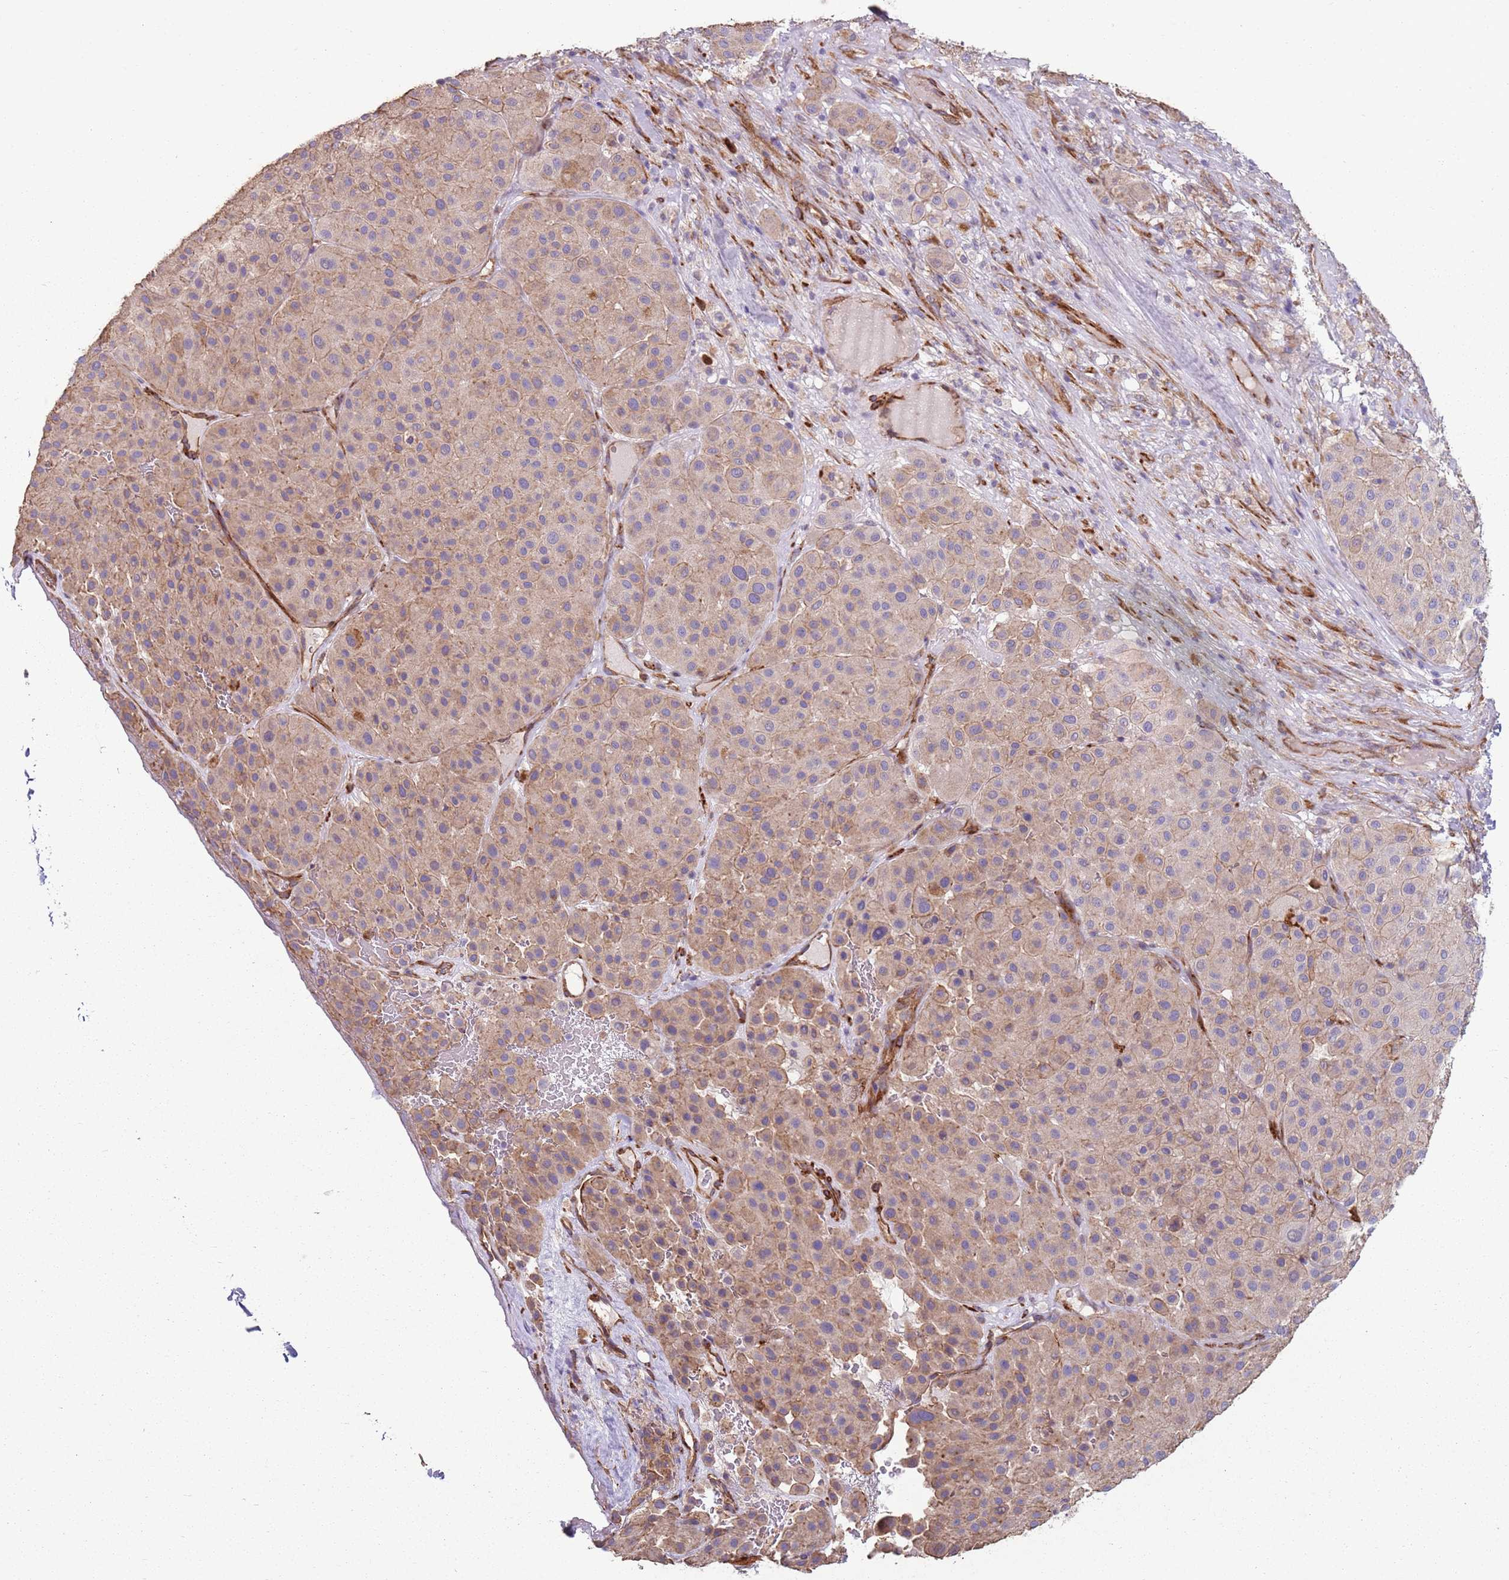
{"staining": {"intensity": "weak", "quantity": "25%-75%", "location": "cytoplasmic/membranous"}, "tissue": "melanoma", "cell_type": "Tumor cells", "image_type": "cancer", "snomed": [{"axis": "morphology", "description": "Malignant melanoma, Metastatic site"}, {"axis": "topography", "description": "Smooth muscle"}], "caption": "There is low levels of weak cytoplasmic/membranous positivity in tumor cells of malignant melanoma (metastatic site), as demonstrated by immunohistochemical staining (brown color).", "gene": "PHLPP2", "patient": {"sex": "male", "age": 41}}